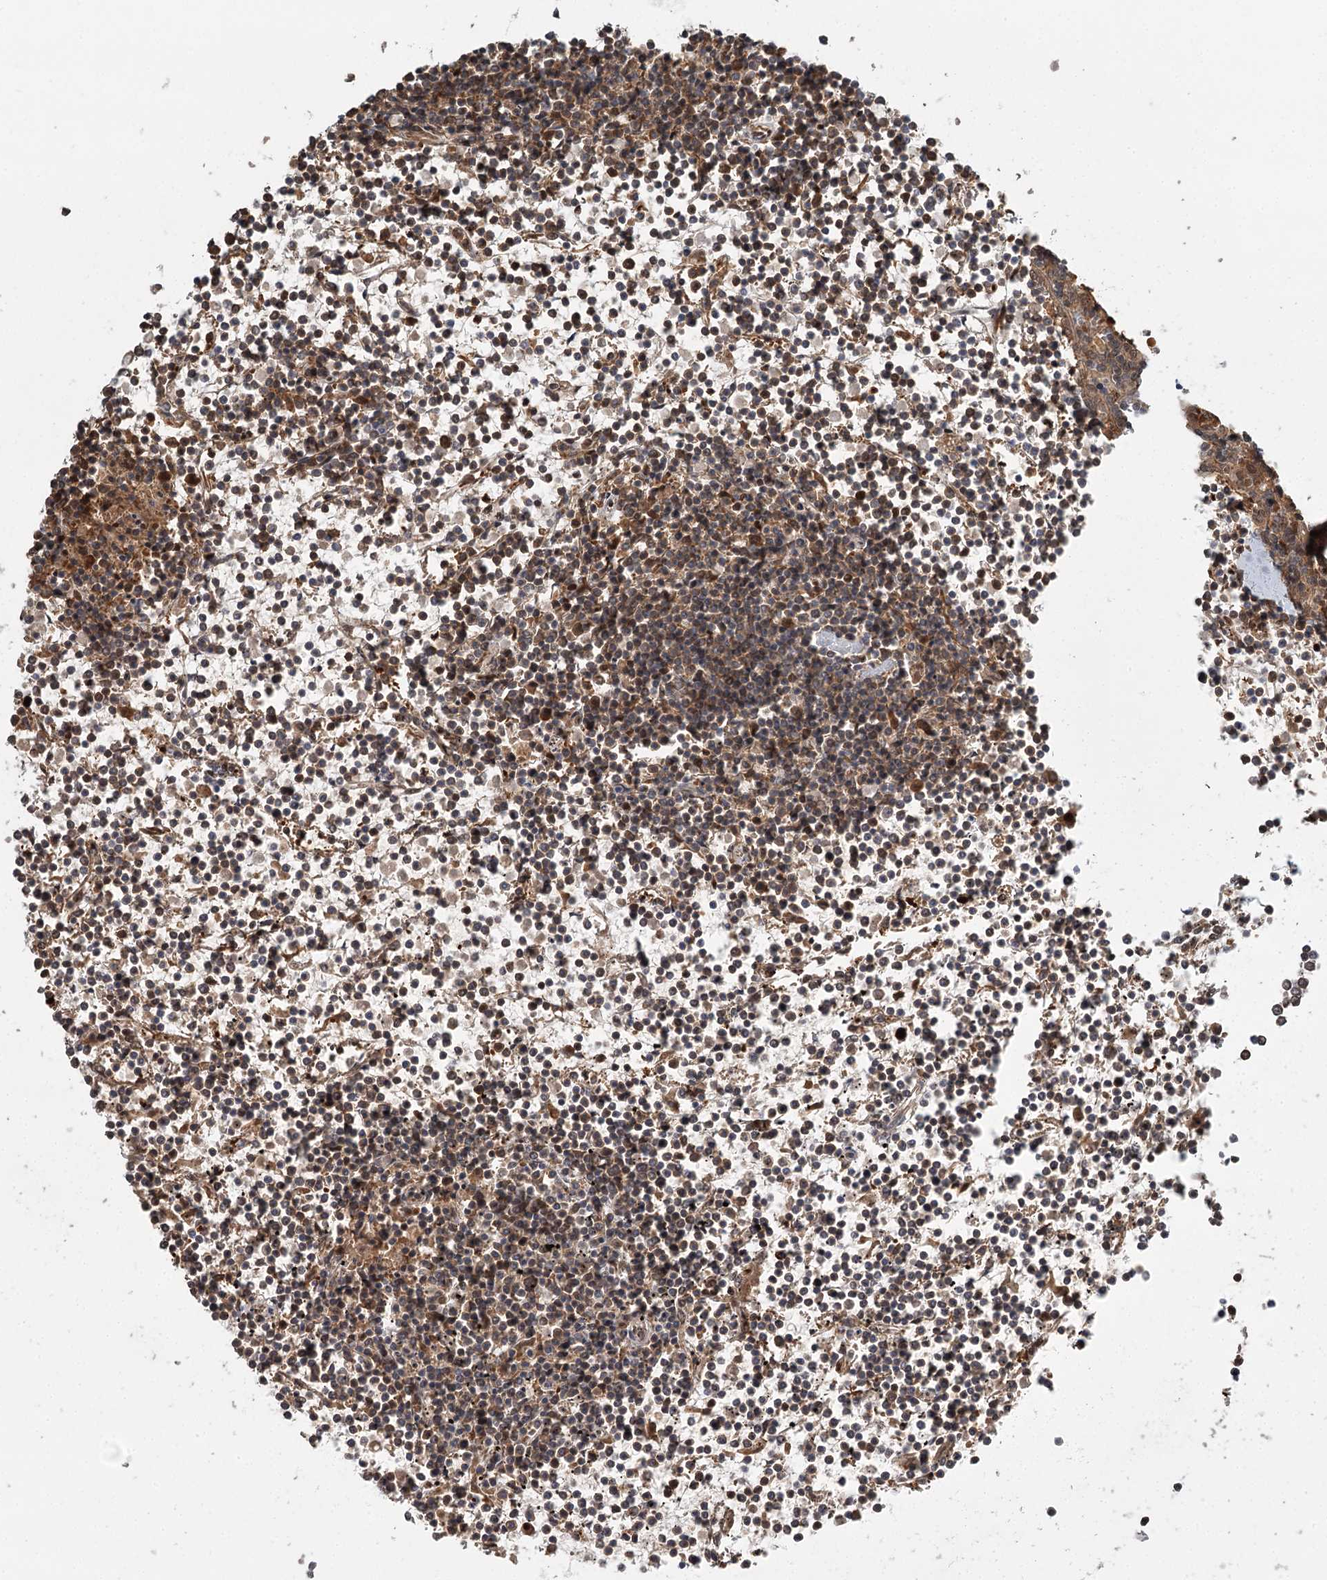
{"staining": {"intensity": "weak", "quantity": ">75%", "location": "cytoplasmic/membranous,nuclear"}, "tissue": "lymphoma", "cell_type": "Tumor cells", "image_type": "cancer", "snomed": [{"axis": "morphology", "description": "Malignant lymphoma, non-Hodgkin's type, Low grade"}, {"axis": "topography", "description": "Spleen"}], "caption": "Immunohistochemical staining of human malignant lymphoma, non-Hodgkin's type (low-grade) shows low levels of weak cytoplasmic/membranous and nuclear positivity in approximately >75% of tumor cells. (DAB (3,3'-diaminobenzidine) IHC with brightfield microscopy, high magnification).", "gene": "N6AMT1", "patient": {"sex": "female", "age": 19}}